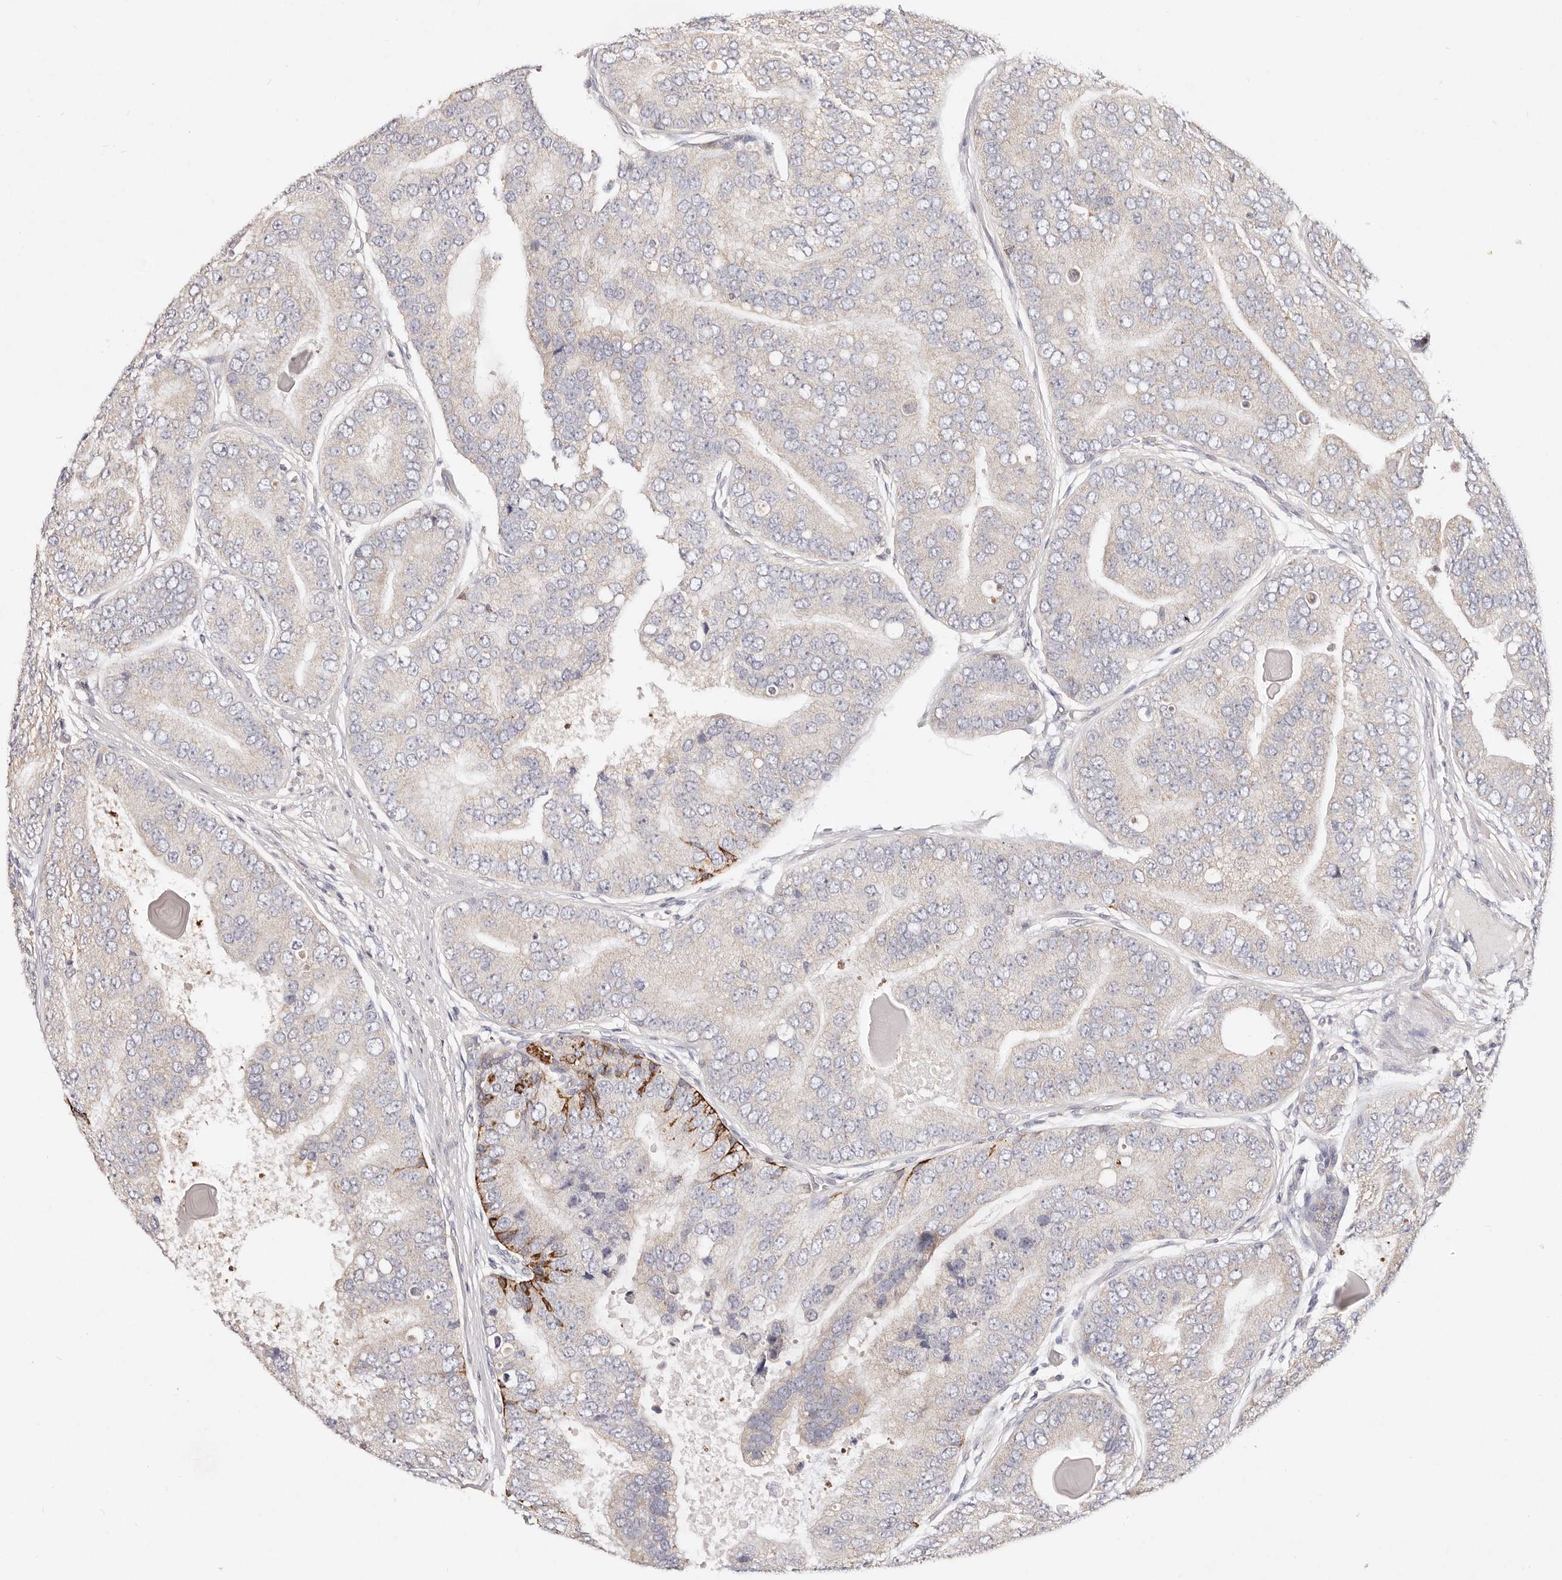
{"staining": {"intensity": "moderate", "quantity": "<25%", "location": "cytoplasmic/membranous"}, "tissue": "prostate cancer", "cell_type": "Tumor cells", "image_type": "cancer", "snomed": [{"axis": "morphology", "description": "Adenocarcinoma, High grade"}, {"axis": "topography", "description": "Prostate"}], "caption": "This is an image of immunohistochemistry staining of prostate cancer, which shows moderate expression in the cytoplasmic/membranous of tumor cells.", "gene": "VIPAS39", "patient": {"sex": "male", "age": 70}}